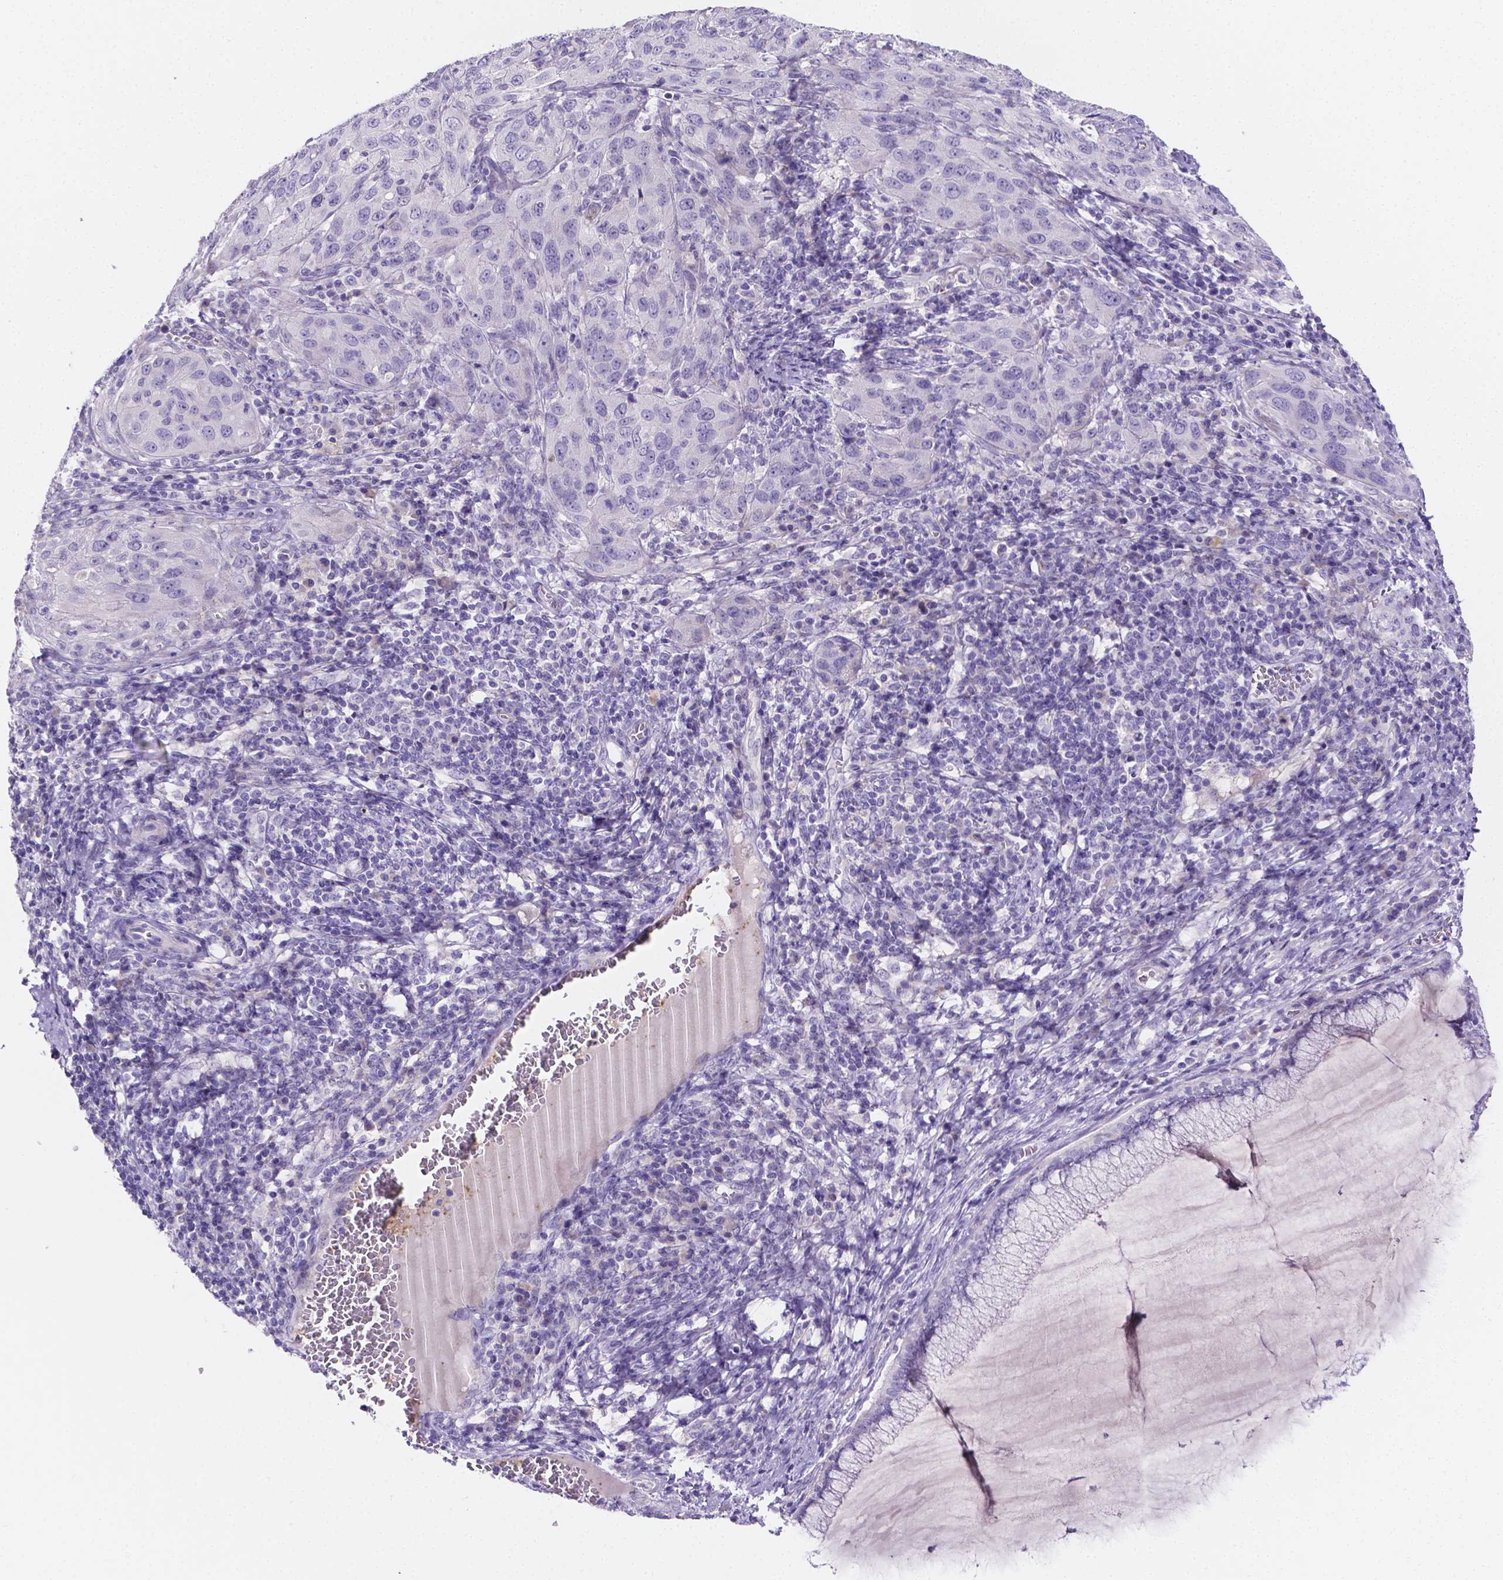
{"staining": {"intensity": "negative", "quantity": "none", "location": "none"}, "tissue": "cervical cancer", "cell_type": "Tumor cells", "image_type": "cancer", "snomed": [{"axis": "morphology", "description": "Normal tissue, NOS"}, {"axis": "morphology", "description": "Squamous cell carcinoma, NOS"}, {"axis": "topography", "description": "Cervix"}], "caption": "Immunohistochemical staining of human cervical cancer (squamous cell carcinoma) shows no significant expression in tumor cells.", "gene": "NRGN", "patient": {"sex": "female", "age": 51}}